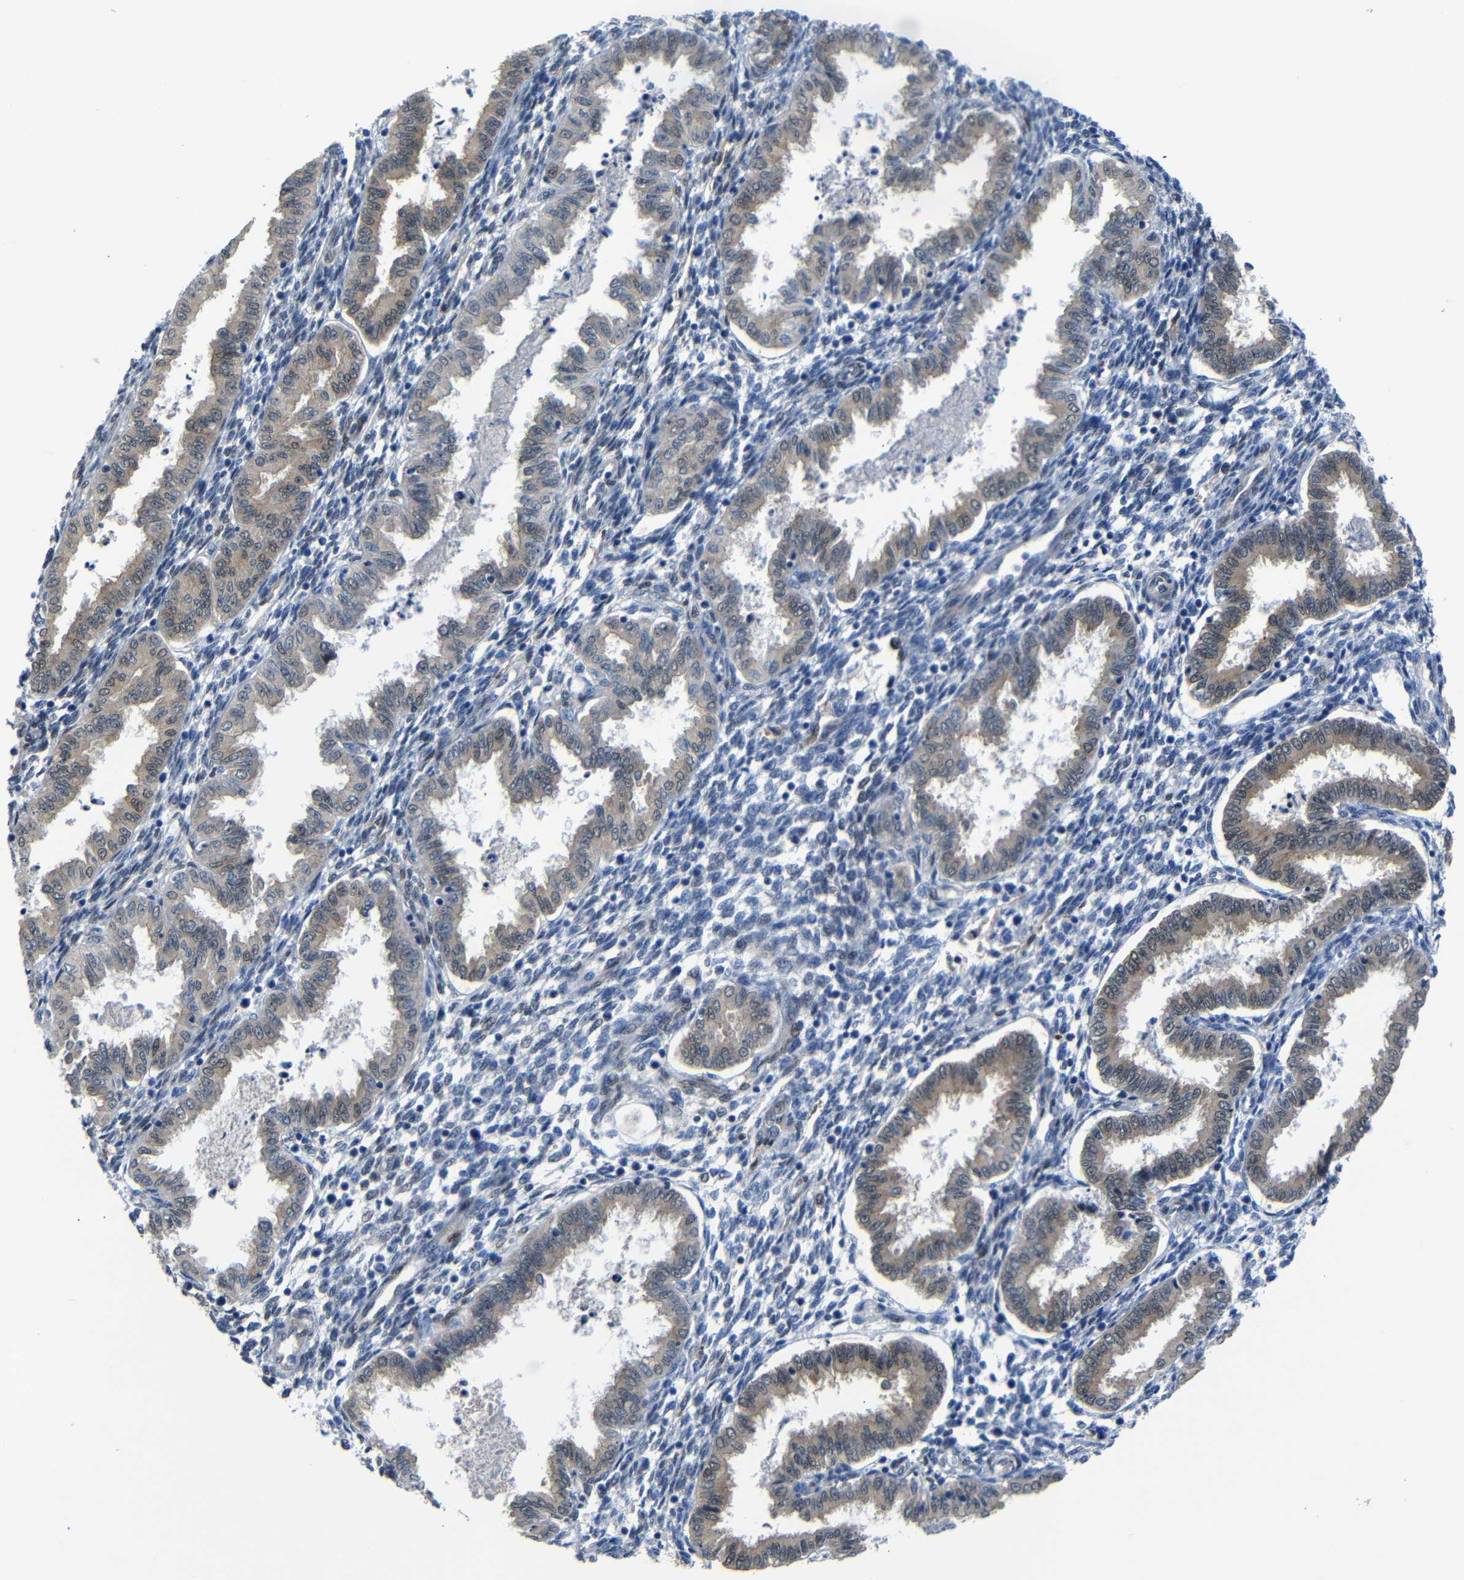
{"staining": {"intensity": "negative", "quantity": "none", "location": "none"}, "tissue": "endometrium", "cell_type": "Cells in endometrial stroma", "image_type": "normal", "snomed": [{"axis": "morphology", "description": "Normal tissue, NOS"}, {"axis": "topography", "description": "Endometrium"}], "caption": "Unremarkable endometrium was stained to show a protein in brown. There is no significant staining in cells in endometrial stroma. The staining is performed using DAB (3,3'-diaminobenzidine) brown chromogen with nuclei counter-stained in using hematoxylin.", "gene": "YAP1", "patient": {"sex": "female", "age": 33}}